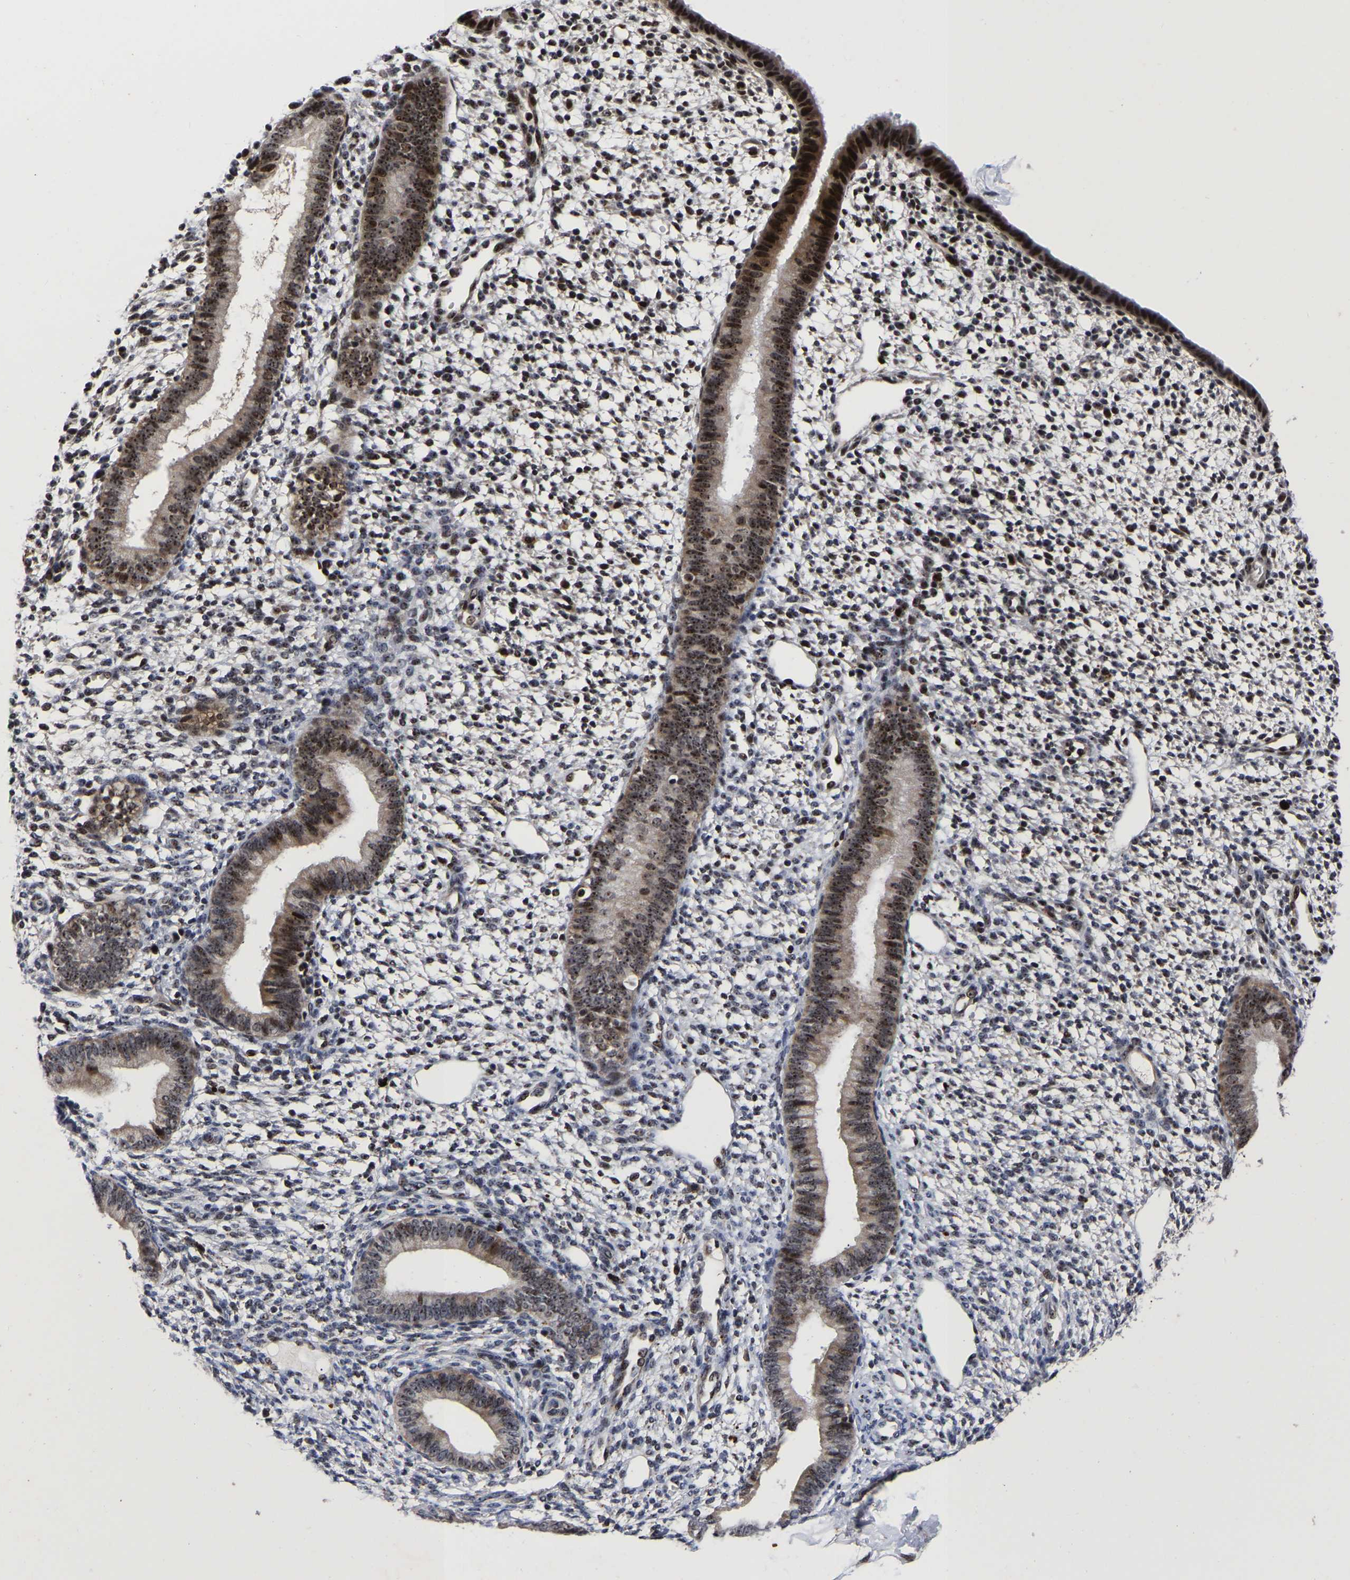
{"staining": {"intensity": "moderate", "quantity": "25%-75%", "location": "nuclear"}, "tissue": "endometrium", "cell_type": "Cells in endometrial stroma", "image_type": "normal", "snomed": [{"axis": "morphology", "description": "Normal tissue, NOS"}, {"axis": "topography", "description": "Endometrium"}], "caption": "IHC photomicrograph of normal endometrium stained for a protein (brown), which displays medium levels of moderate nuclear positivity in approximately 25%-75% of cells in endometrial stroma.", "gene": "JUNB", "patient": {"sex": "female", "age": 46}}